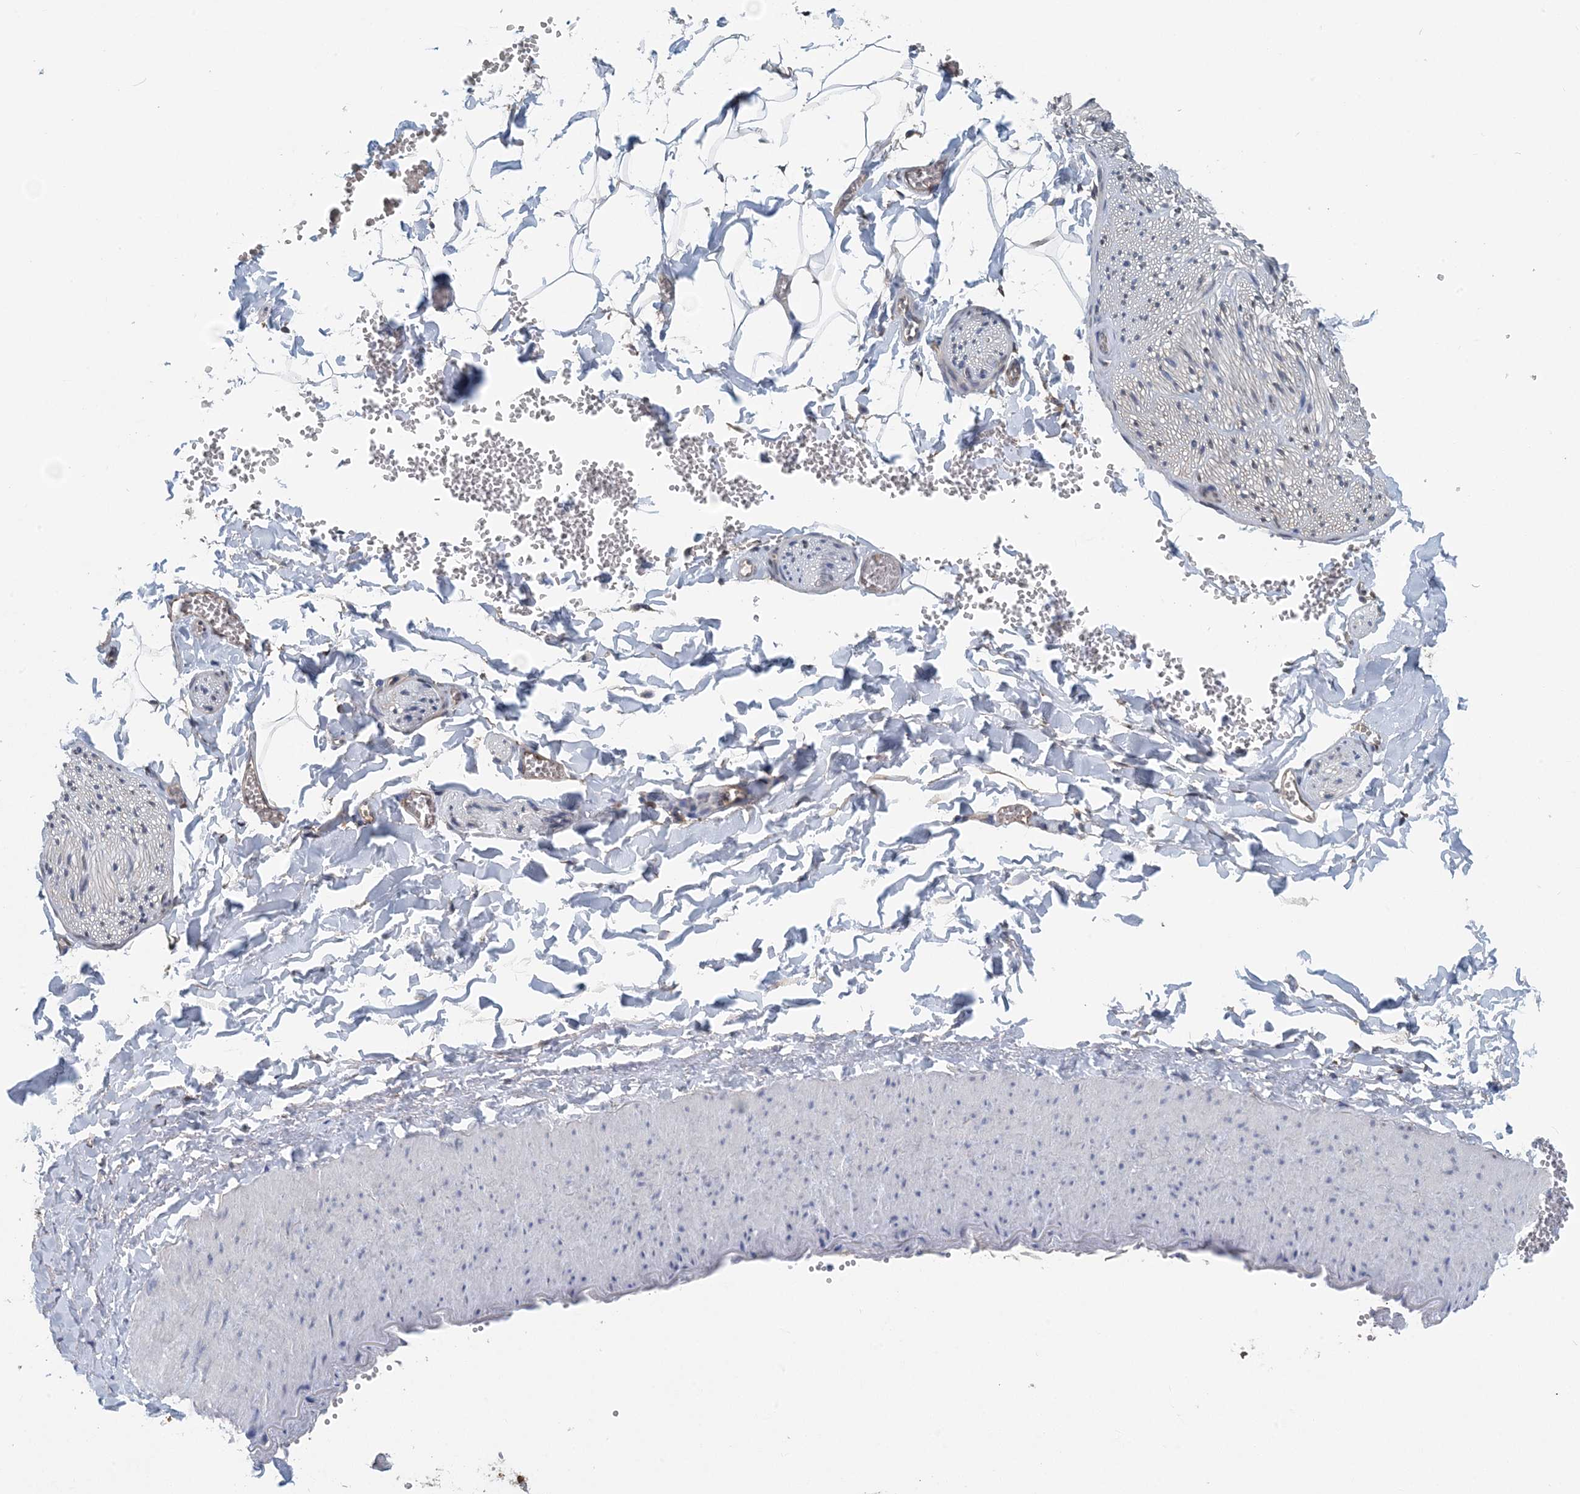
{"staining": {"intensity": "negative", "quantity": "none", "location": "none"}, "tissue": "adipose tissue", "cell_type": "Adipocytes", "image_type": "normal", "snomed": [{"axis": "morphology", "description": "Normal tissue, NOS"}, {"axis": "topography", "description": "Gallbladder"}, {"axis": "topography", "description": "Peripheral nerve tissue"}], "caption": "DAB (3,3'-diaminobenzidine) immunohistochemical staining of benign human adipose tissue demonstrates no significant positivity in adipocytes. (DAB (3,3'-diaminobenzidine) IHC visualized using brightfield microscopy, high magnification).", "gene": "HIKESHI", "patient": {"sex": "male", "age": 38}}